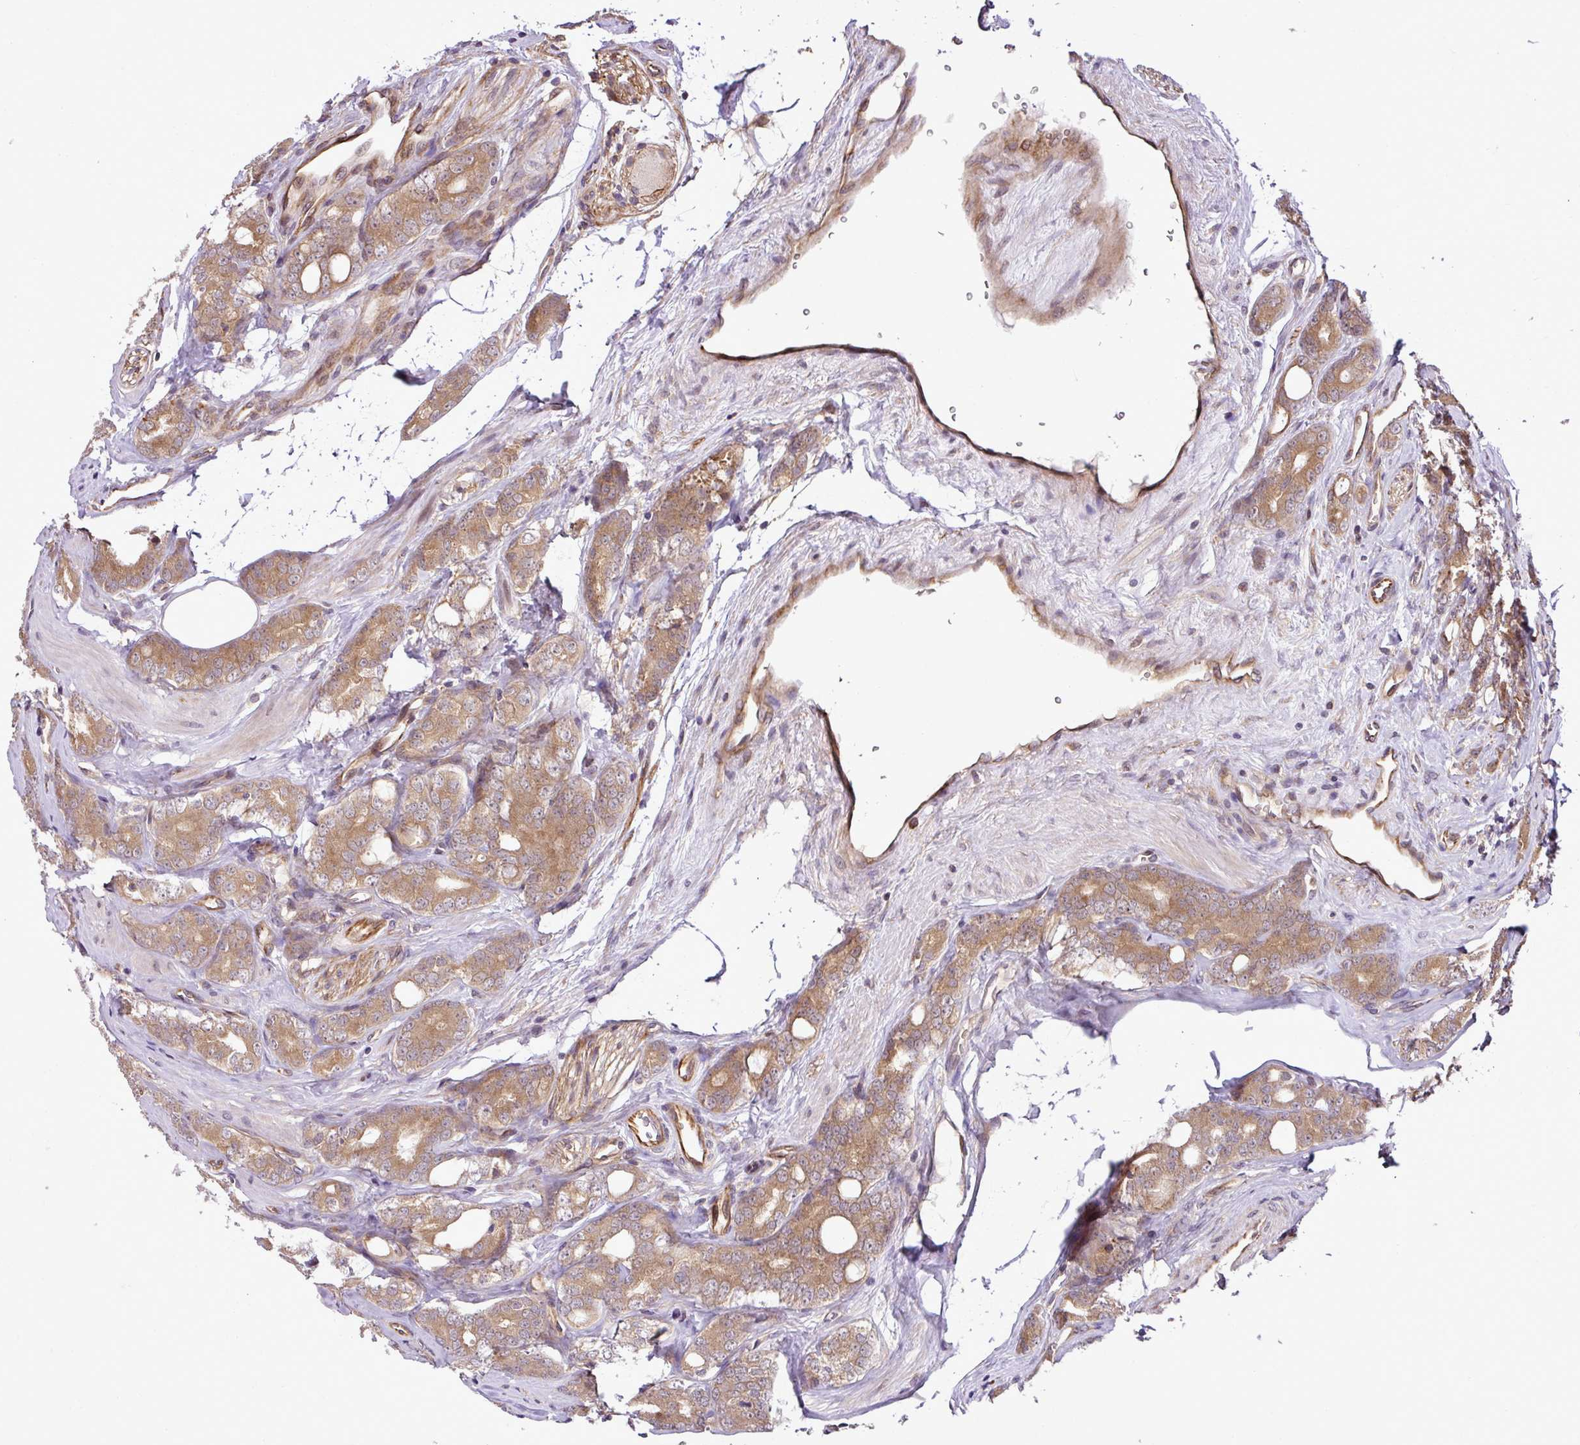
{"staining": {"intensity": "moderate", "quantity": ">75%", "location": "cytoplasmic/membranous"}, "tissue": "prostate cancer", "cell_type": "Tumor cells", "image_type": "cancer", "snomed": [{"axis": "morphology", "description": "Adenocarcinoma, High grade"}, {"axis": "topography", "description": "Prostate"}], "caption": "This is a histology image of immunohistochemistry staining of prostate cancer (adenocarcinoma (high-grade)), which shows moderate expression in the cytoplasmic/membranous of tumor cells.", "gene": "DLGAP4", "patient": {"sex": "male", "age": 62}}